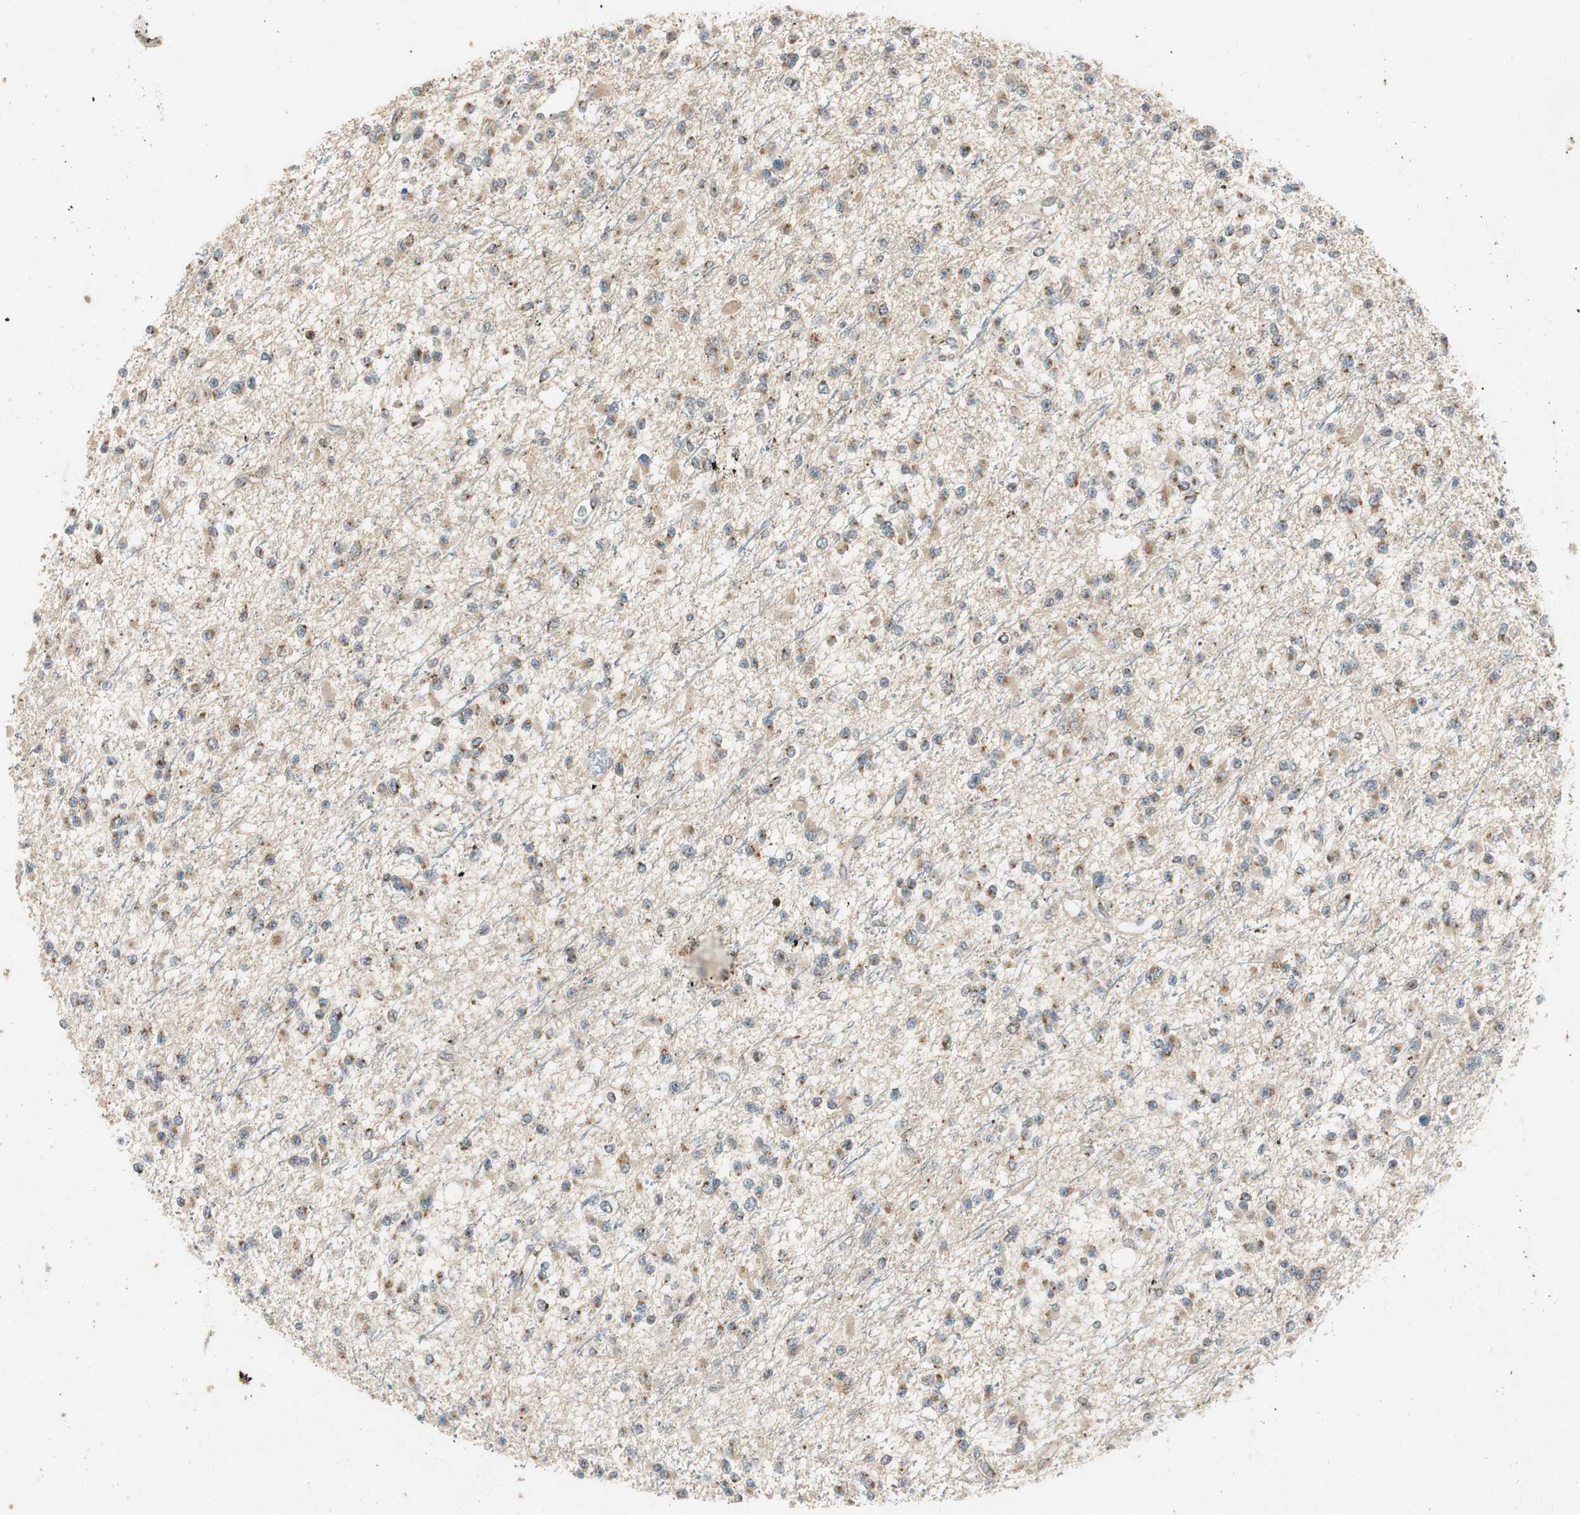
{"staining": {"intensity": "weak", "quantity": "<25%", "location": "cytoplasmic/membranous"}, "tissue": "glioma", "cell_type": "Tumor cells", "image_type": "cancer", "snomed": [{"axis": "morphology", "description": "Glioma, malignant, Low grade"}, {"axis": "topography", "description": "Brain"}], "caption": "Human malignant glioma (low-grade) stained for a protein using immunohistochemistry (IHC) shows no positivity in tumor cells.", "gene": "NEO1", "patient": {"sex": "female", "age": 22}}